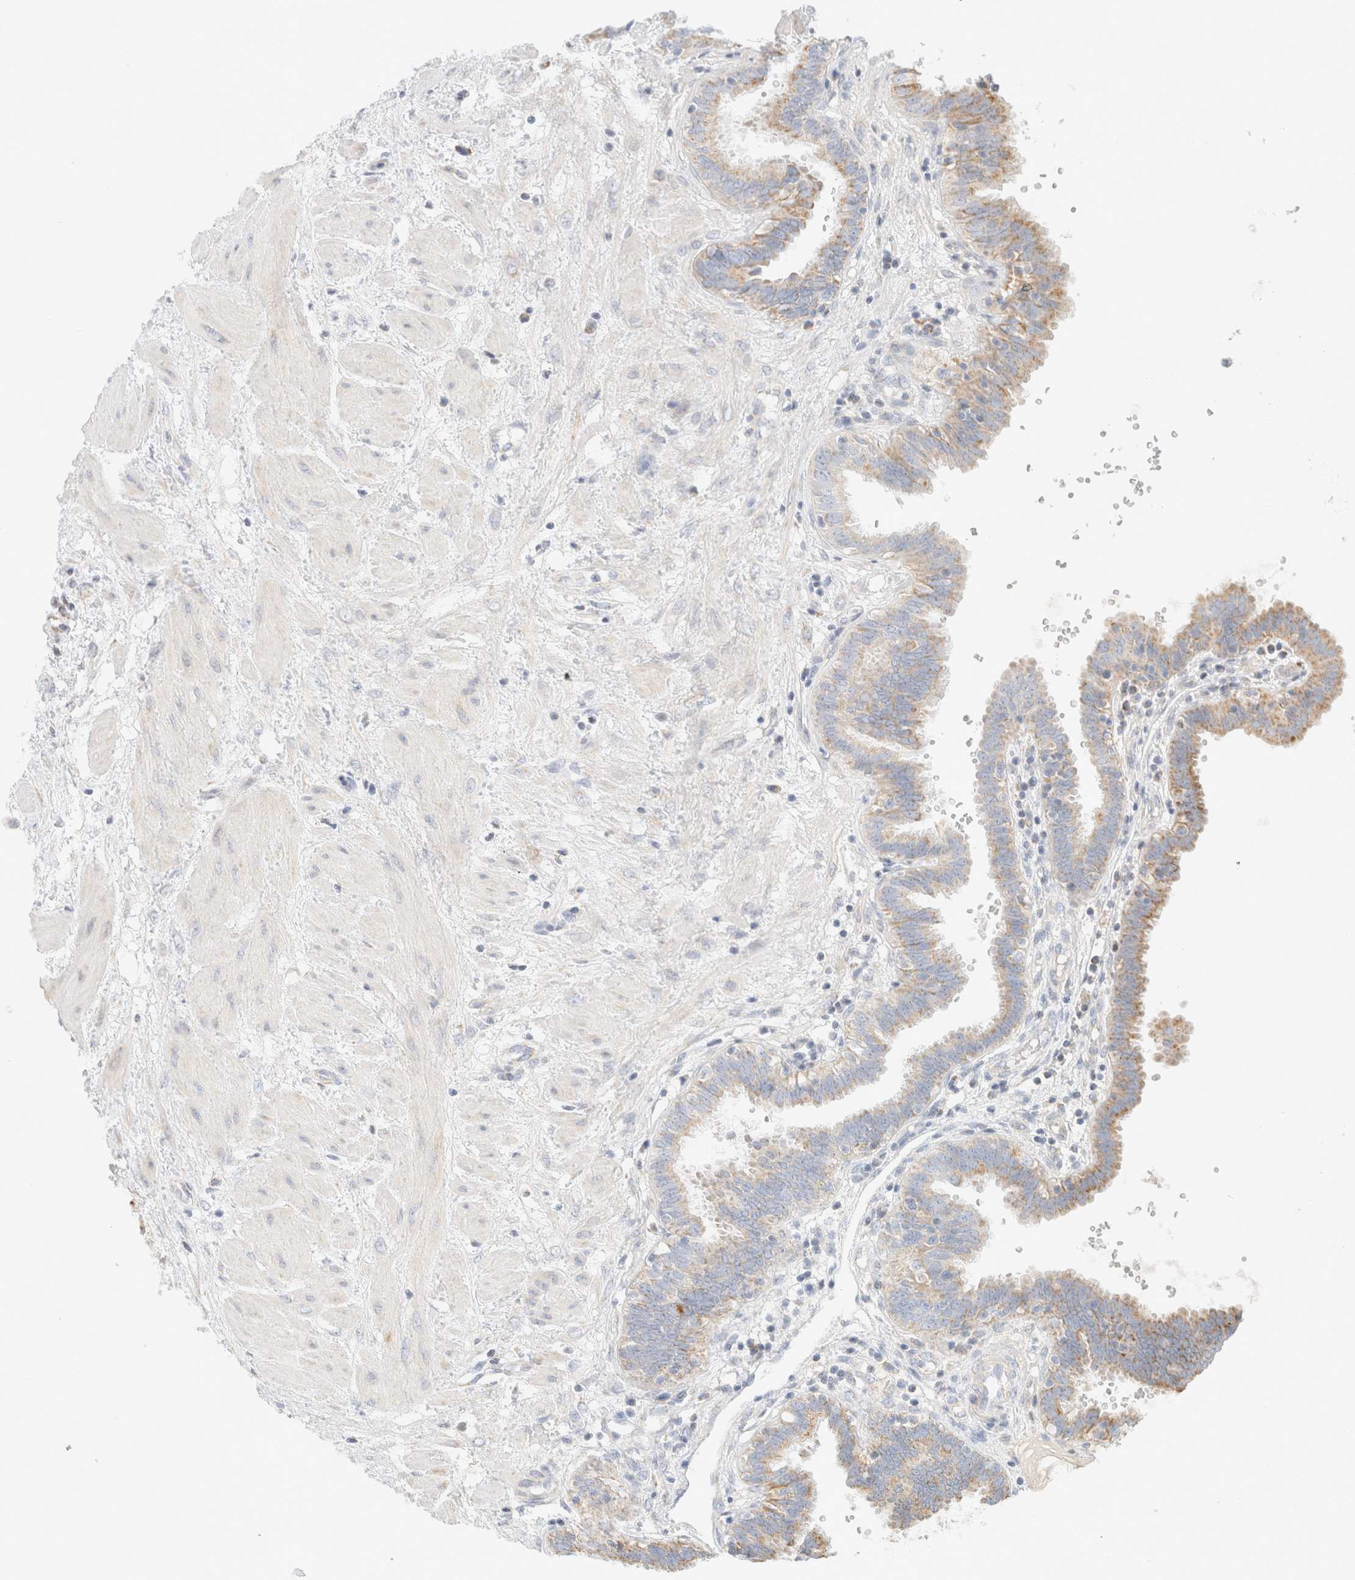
{"staining": {"intensity": "moderate", "quantity": "25%-75%", "location": "cytoplasmic/membranous"}, "tissue": "fallopian tube", "cell_type": "Glandular cells", "image_type": "normal", "snomed": [{"axis": "morphology", "description": "Normal tissue, NOS"}, {"axis": "topography", "description": "Fallopian tube"}, {"axis": "topography", "description": "Placenta"}], "caption": "Immunohistochemistry (IHC) of benign human fallopian tube exhibits medium levels of moderate cytoplasmic/membranous positivity in approximately 25%-75% of glandular cells.", "gene": "HDHD3", "patient": {"sex": "female", "age": 32}}